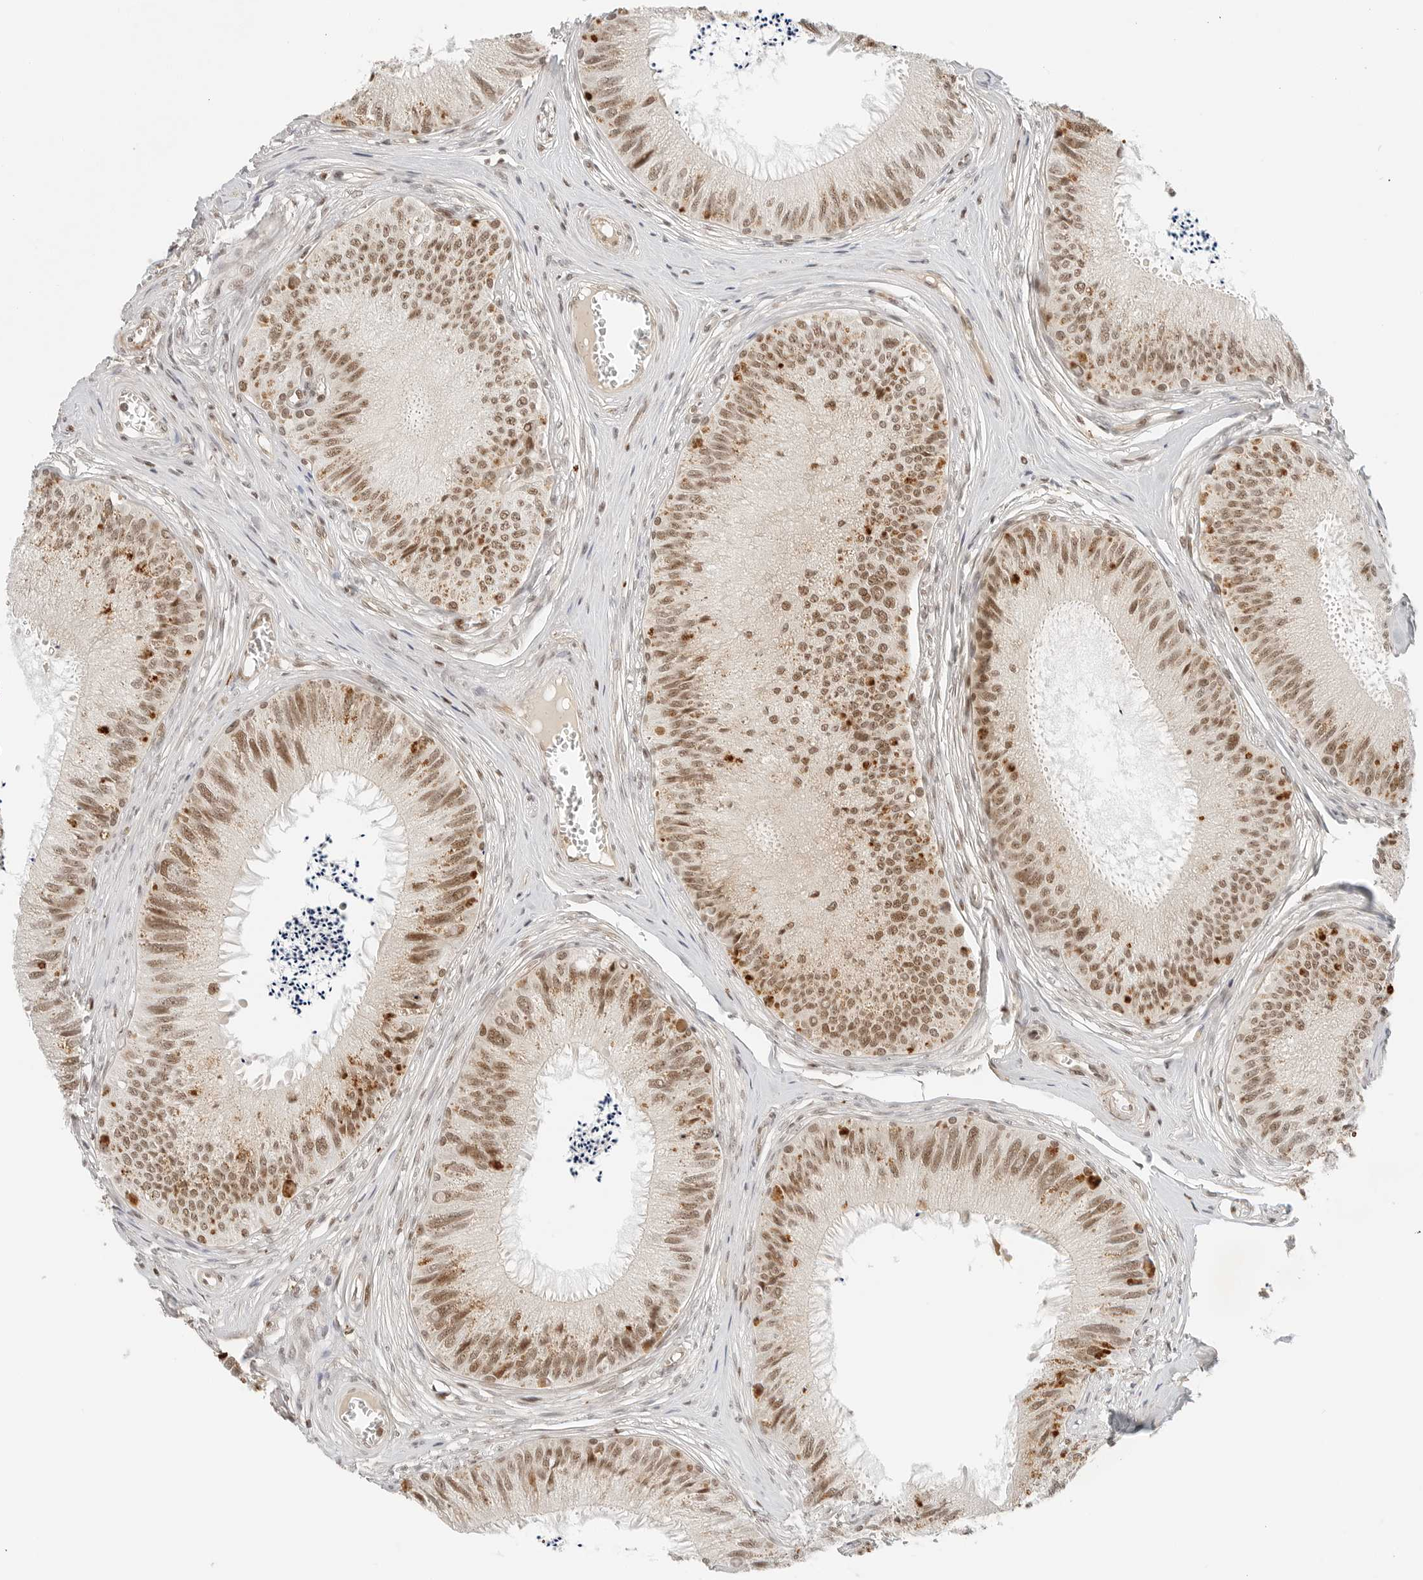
{"staining": {"intensity": "moderate", "quantity": ">75%", "location": "cytoplasmic/membranous,nuclear"}, "tissue": "epididymis", "cell_type": "Glandular cells", "image_type": "normal", "snomed": [{"axis": "morphology", "description": "Normal tissue, NOS"}, {"axis": "topography", "description": "Epididymis"}], "caption": "Immunohistochemical staining of unremarkable epididymis reveals moderate cytoplasmic/membranous,nuclear protein expression in approximately >75% of glandular cells.", "gene": "CRTC2", "patient": {"sex": "male", "age": 79}}